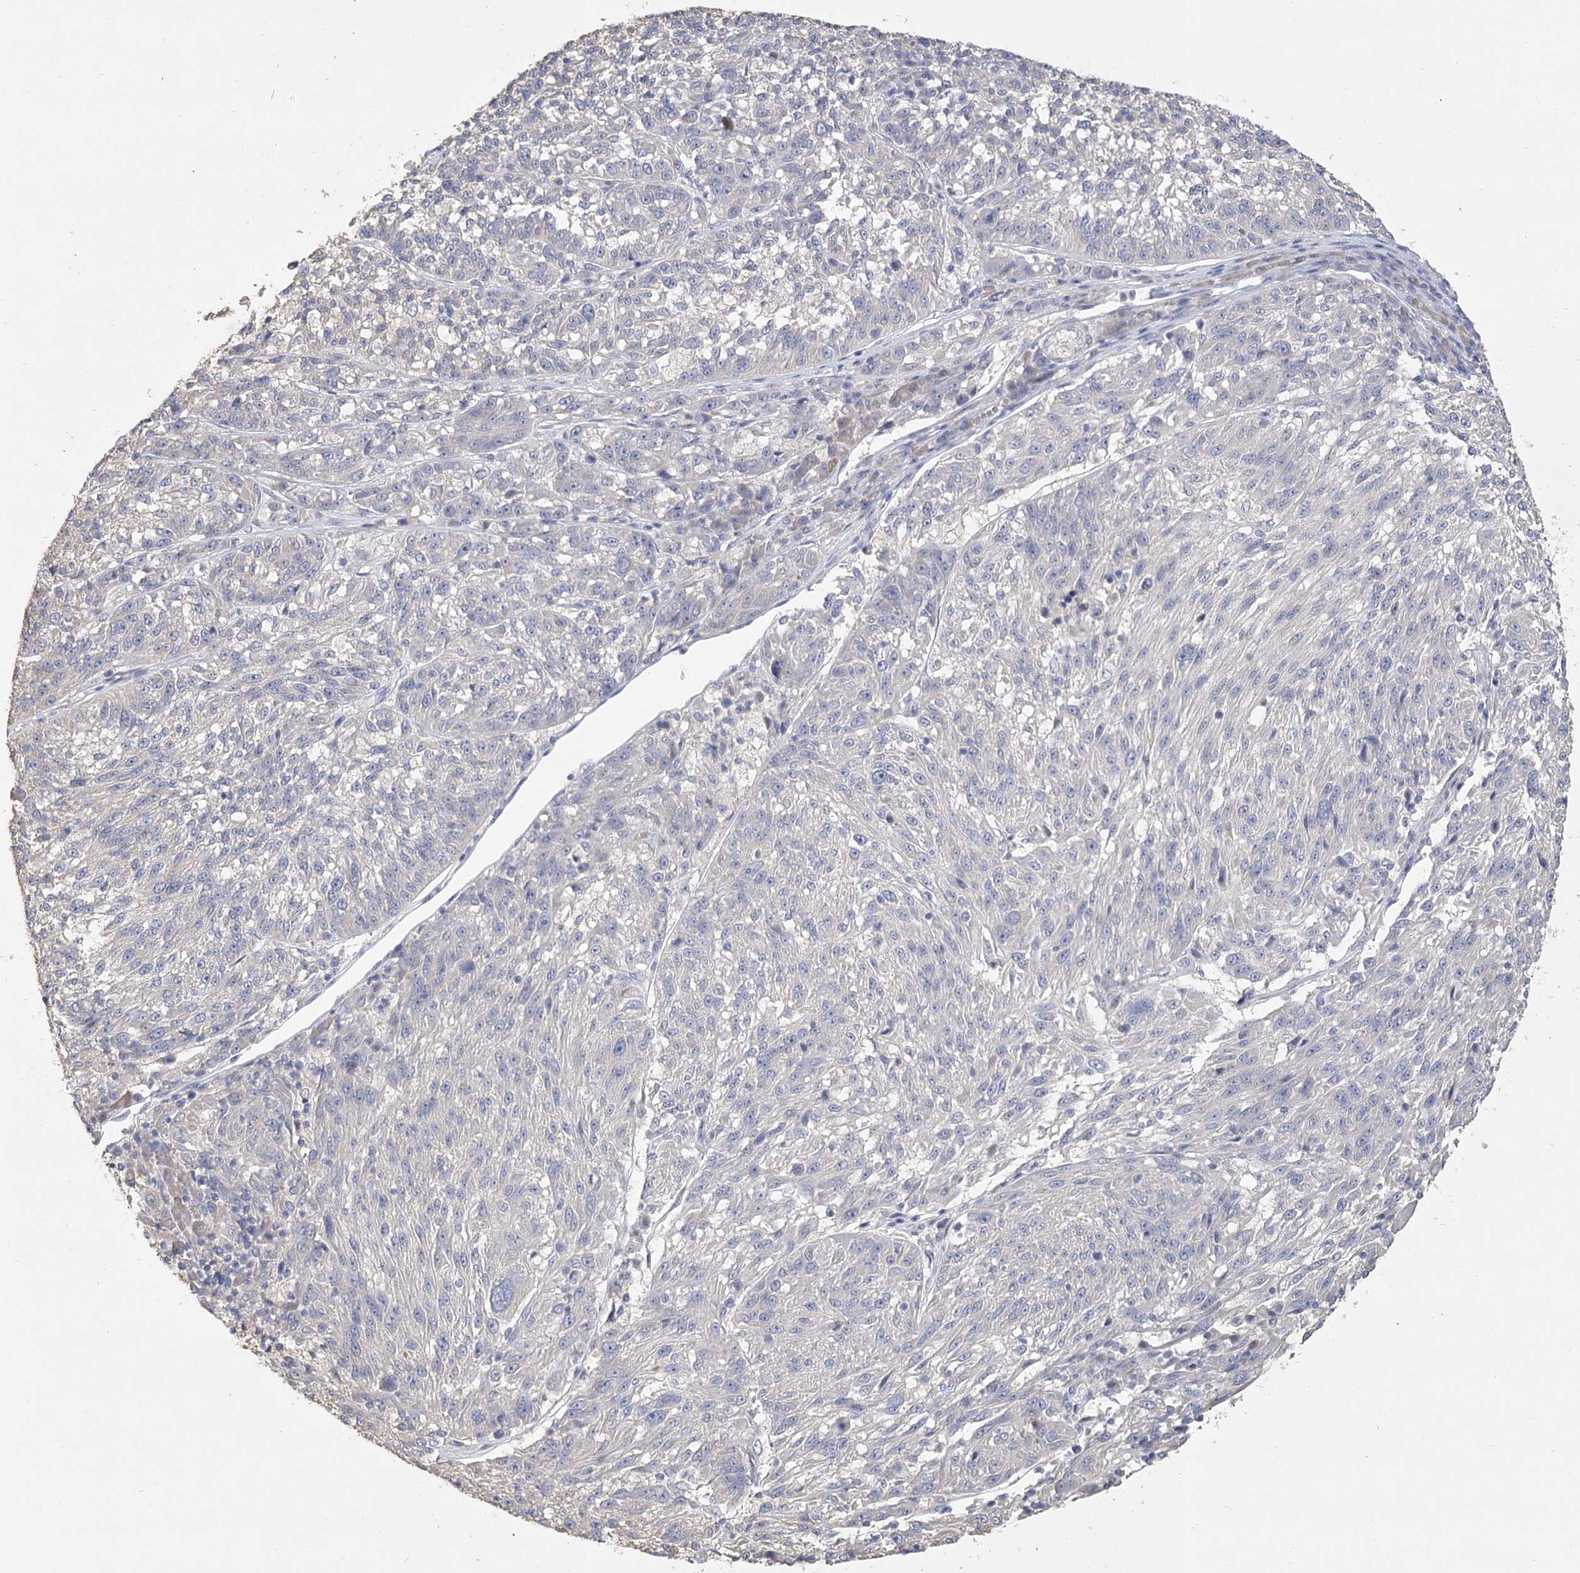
{"staining": {"intensity": "negative", "quantity": "none", "location": "none"}, "tissue": "melanoma", "cell_type": "Tumor cells", "image_type": "cancer", "snomed": [{"axis": "morphology", "description": "Malignant melanoma, NOS"}, {"axis": "topography", "description": "Skin"}], "caption": "There is no significant expression in tumor cells of melanoma.", "gene": "CNTLN", "patient": {"sex": "male", "age": 53}}